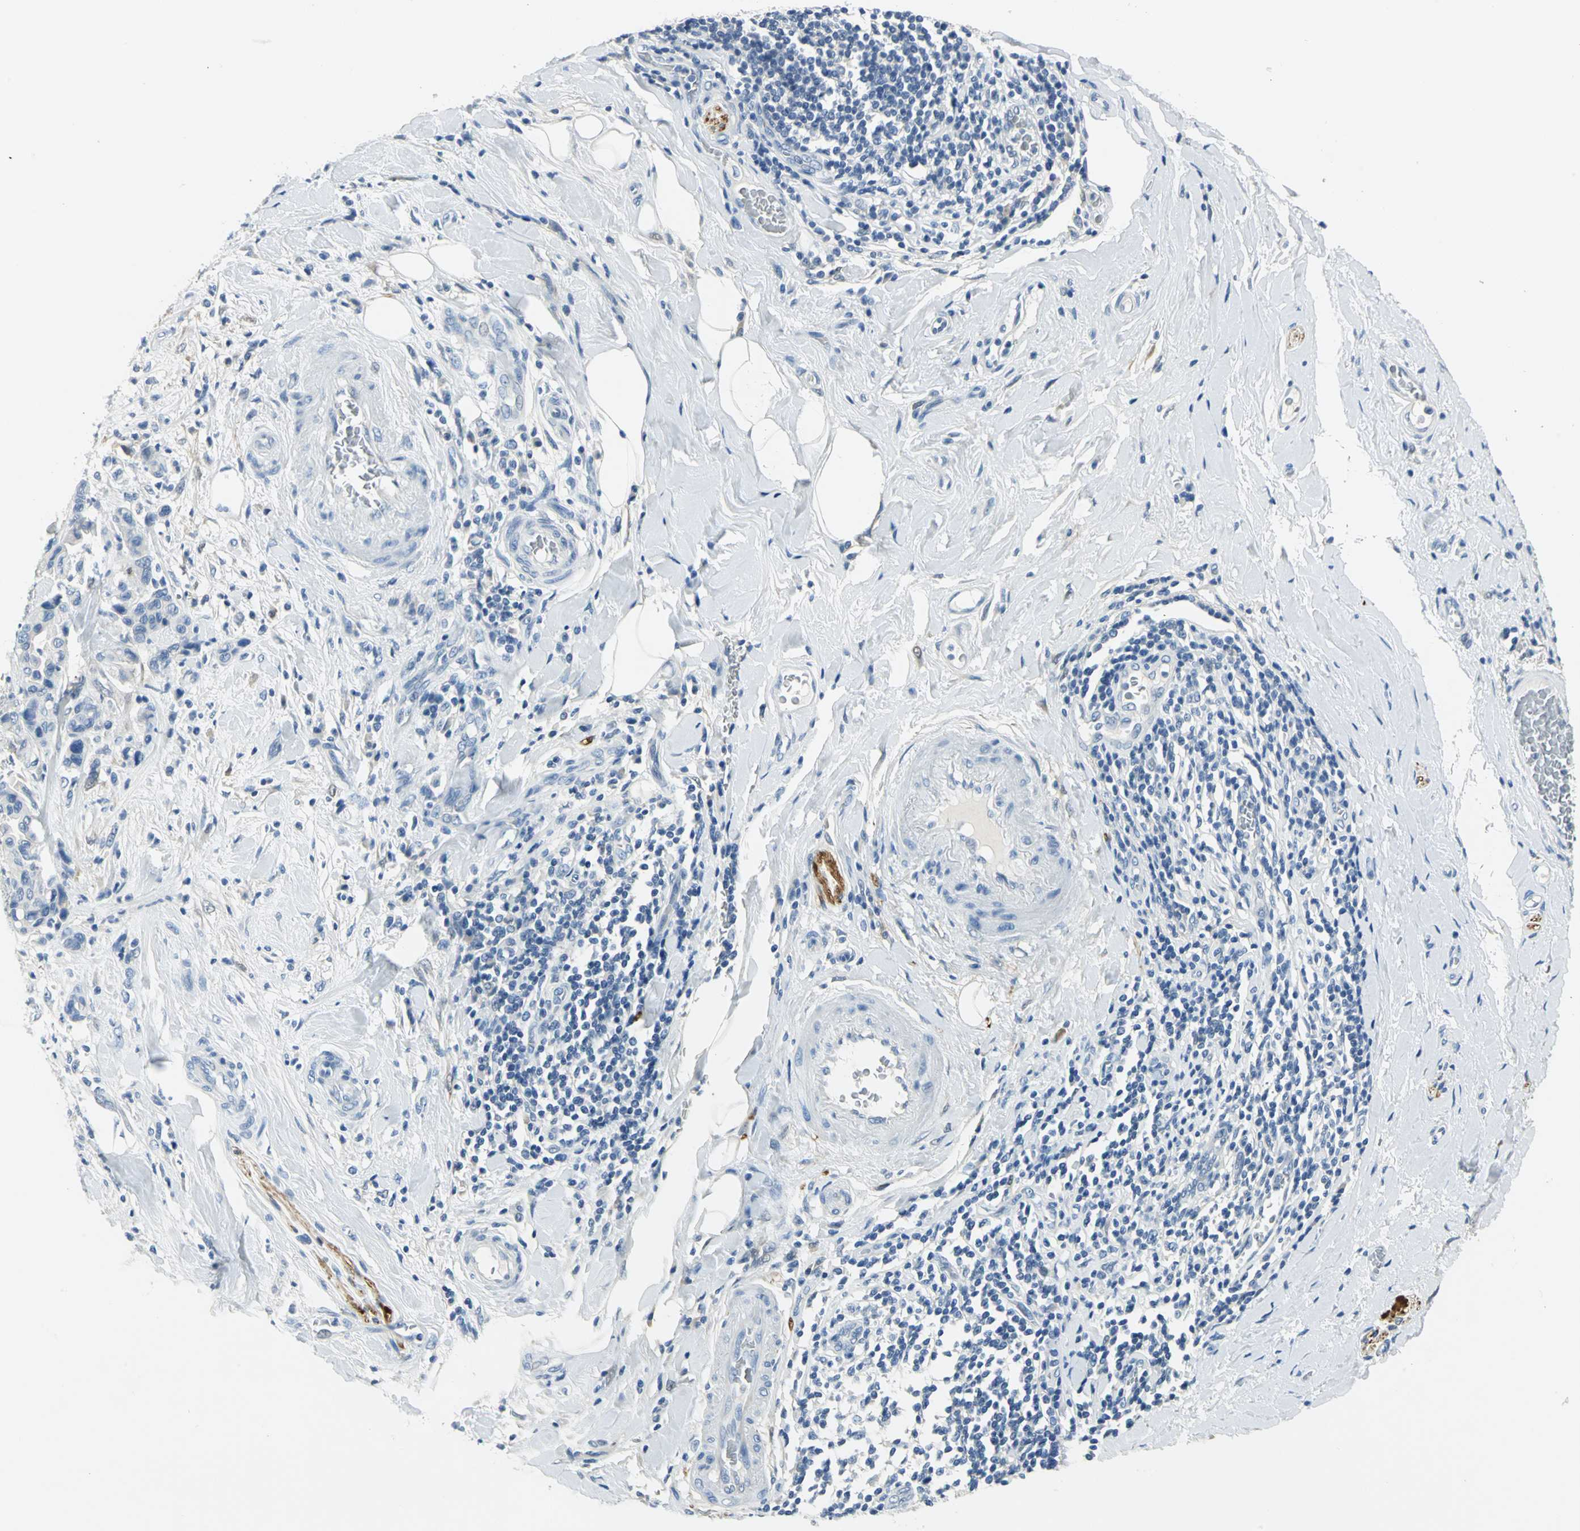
{"staining": {"intensity": "negative", "quantity": "none", "location": "none"}, "tissue": "colorectal cancer", "cell_type": "Tumor cells", "image_type": "cancer", "snomed": [{"axis": "morphology", "description": "Normal tissue, NOS"}, {"axis": "morphology", "description": "Adenocarcinoma, NOS"}, {"axis": "topography", "description": "Colon"}], "caption": "DAB immunohistochemical staining of adenocarcinoma (colorectal) demonstrates no significant positivity in tumor cells.", "gene": "UCHL1", "patient": {"sex": "male", "age": 82}}